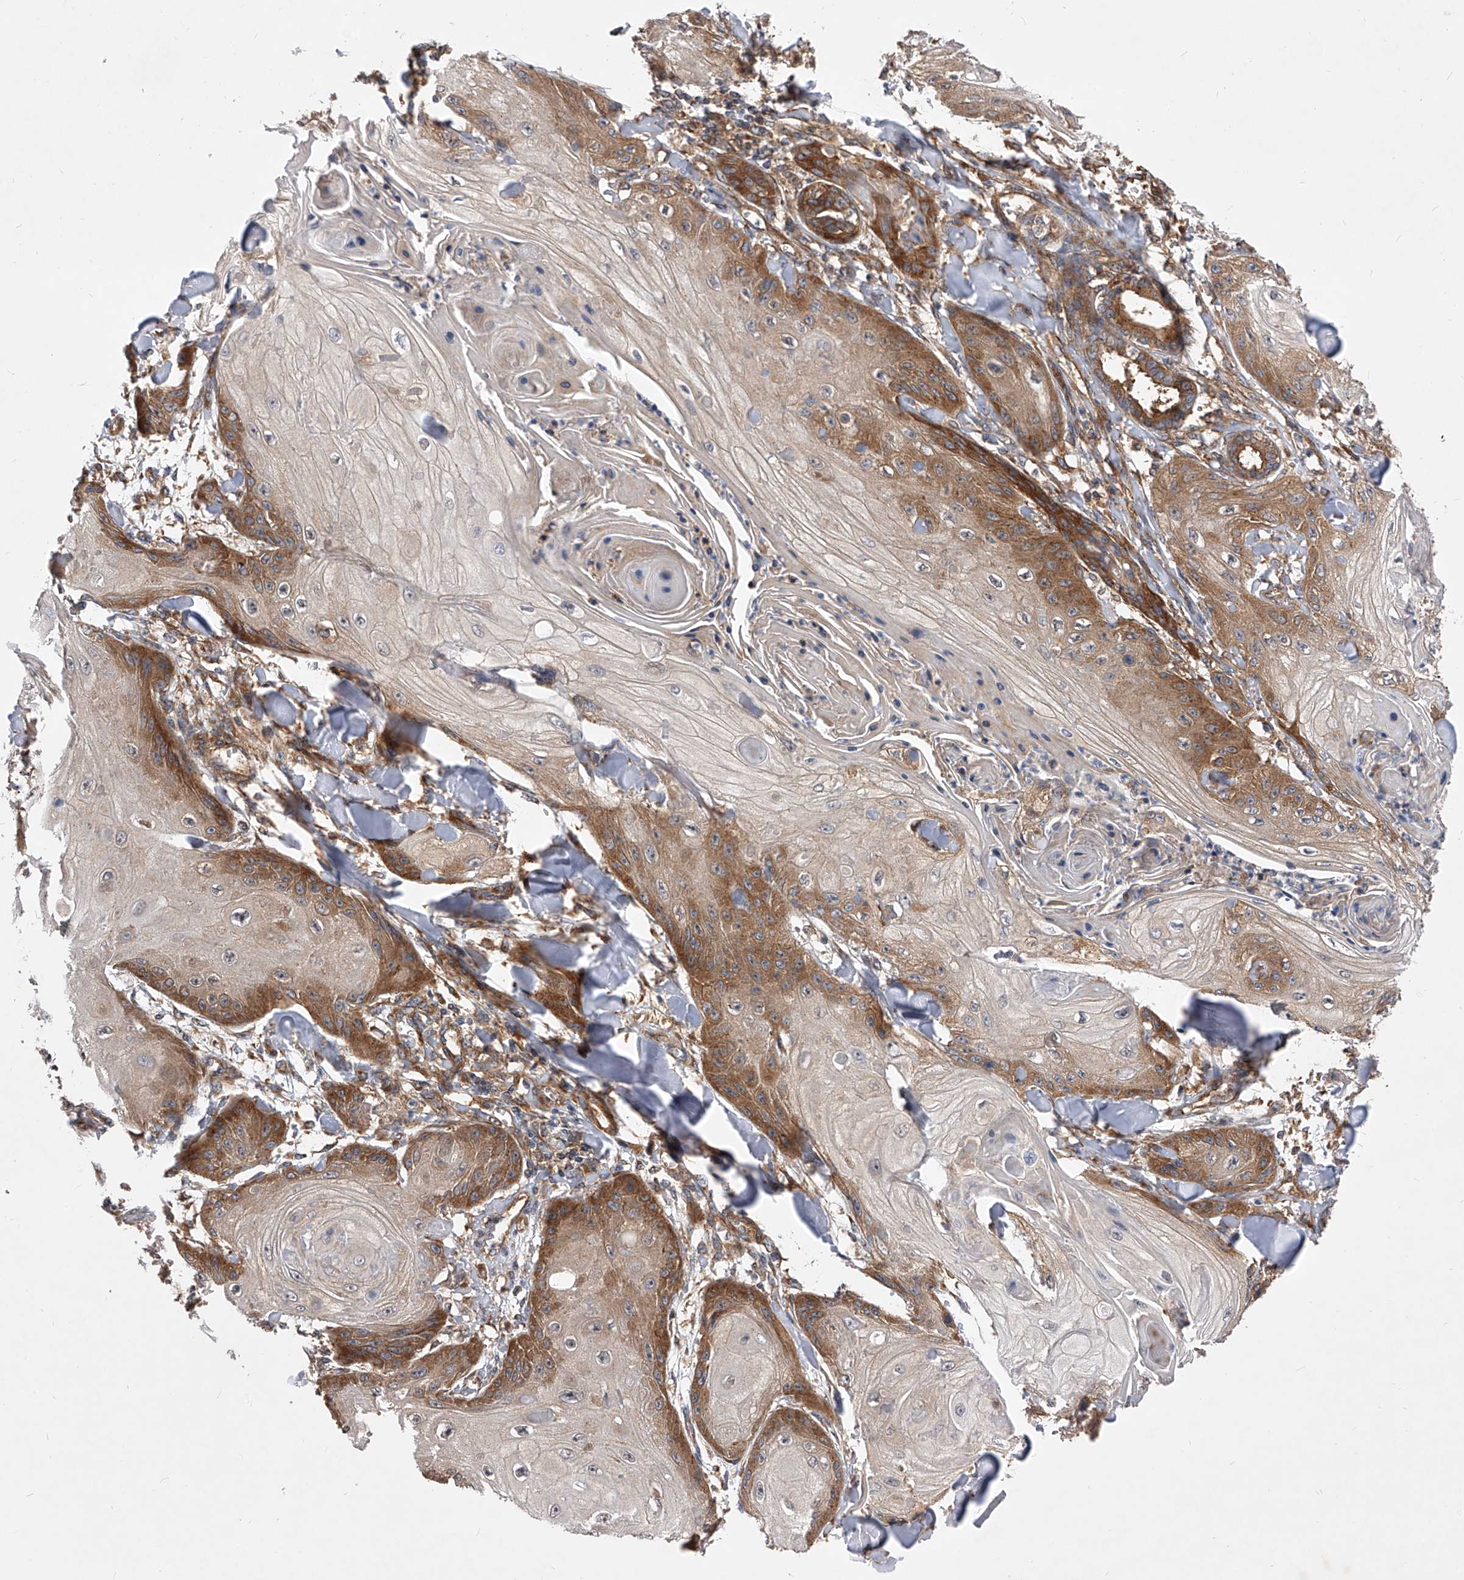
{"staining": {"intensity": "moderate", "quantity": "25%-75%", "location": "cytoplasmic/membranous"}, "tissue": "skin cancer", "cell_type": "Tumor cells", "image_type": "cancer", "snomed": [{"axis": "morphology", "description": "Squamous cell carcinoma, NOS"}, {"axis": "topography", "description": "Skin"}], "caption": "High-power microscopy captured an immunohistochemistry (IHC) photomicrograph of squamous cell carcinoma (skin), revealing moderate cytoplasmic/membranous positivity in about 25%-75% of tumor cells.", "gene": "CFAP410", "patient": {"sex": "male", "age": 74}}